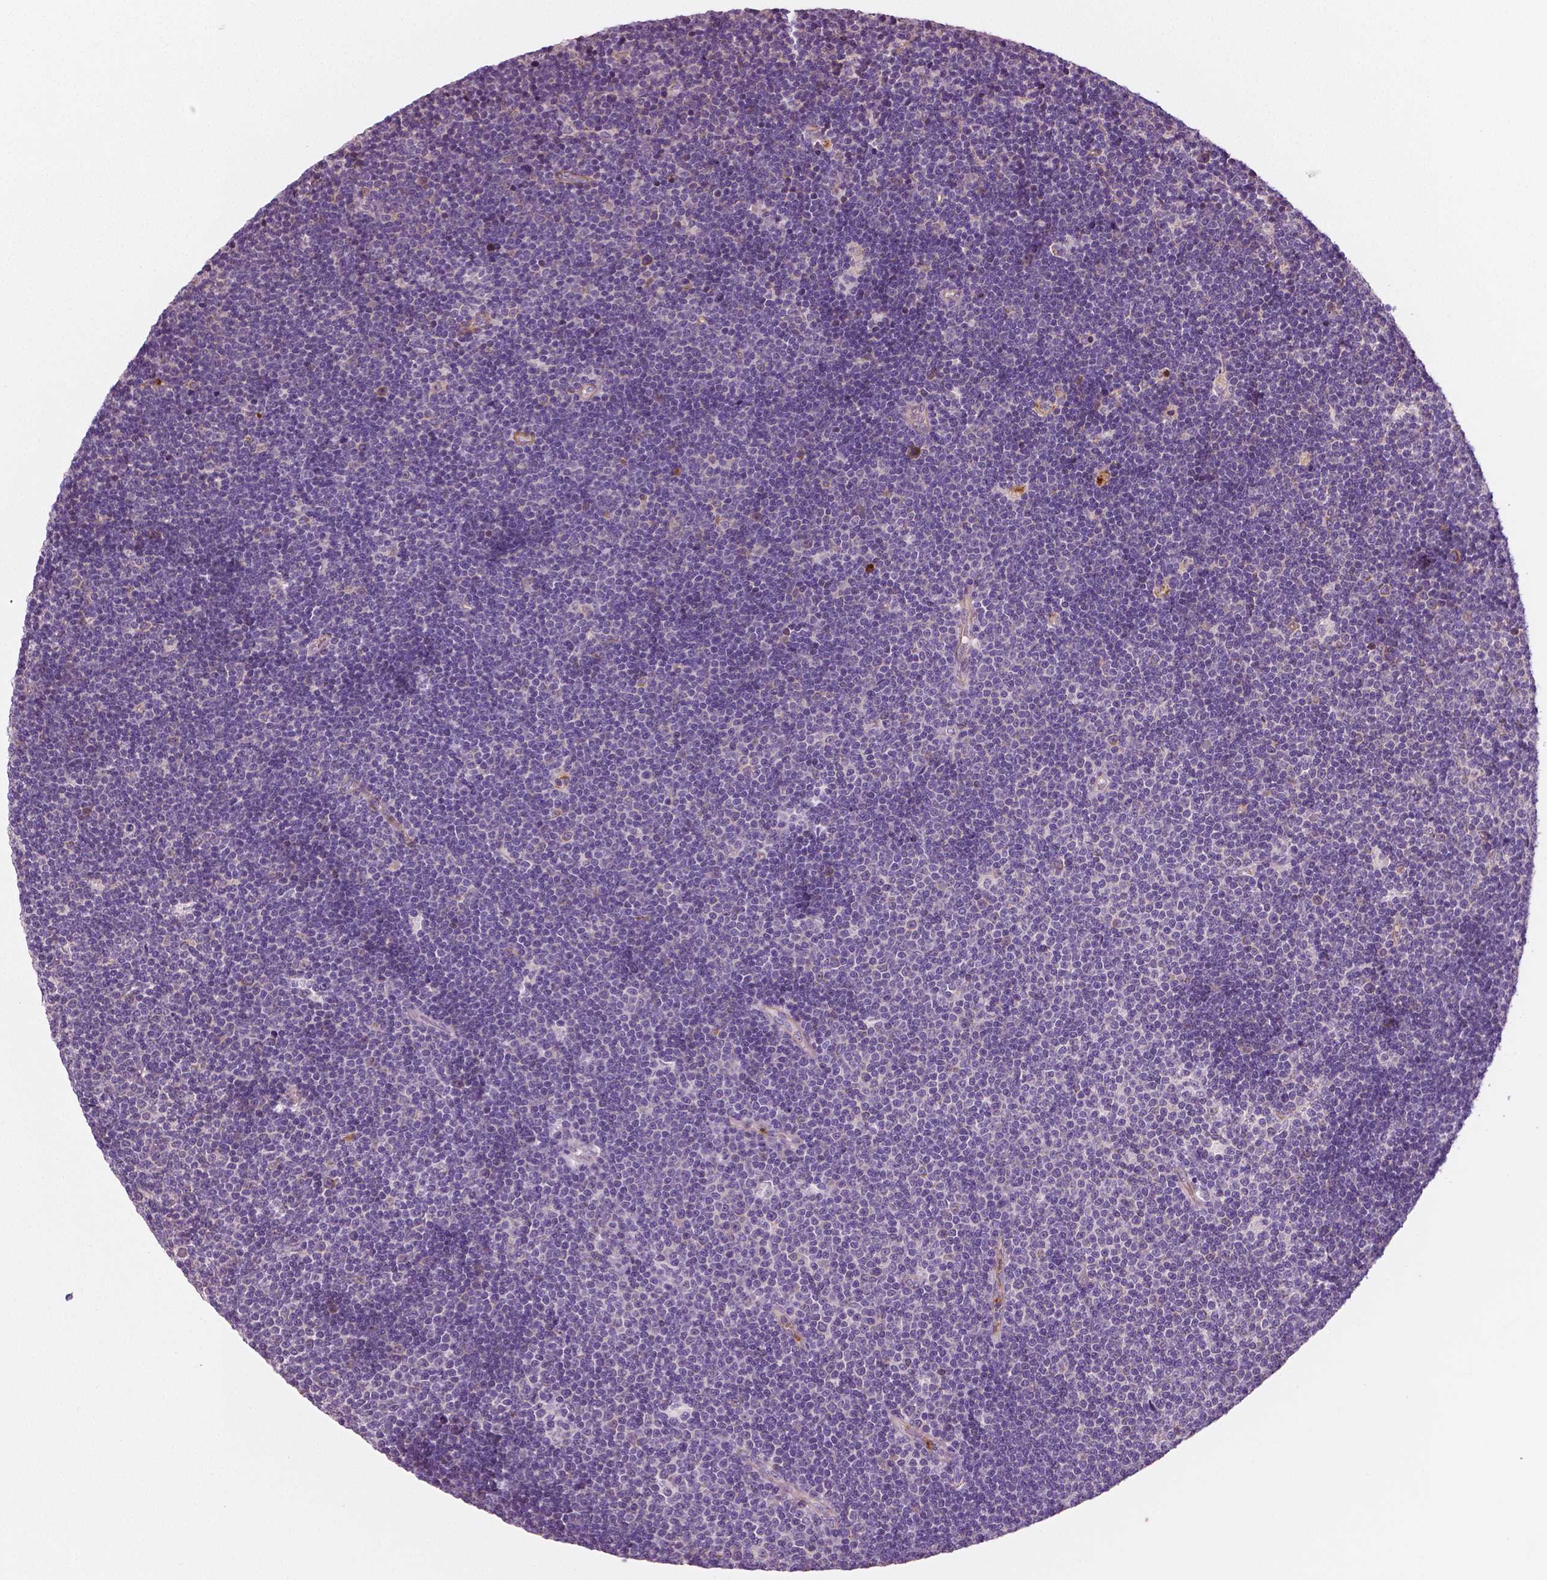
{"staining": {"intensity": "negative", "quantity": "none", "location": "none"}, "tissue": "lymphoma", "cell_type": "Tumor cells", "image_type": "cancer", "snomed": [{"axis": "morphology", "description": "Malignant lymphoma, non-Hodgkin's type, Low grade"}, {"axis": "topography", "description": "Brain"}], "caption": "Immunohistochemical staining of human low-grade malignant lymphoma, non-Hodgkin's type displays no significant staining in tumor cells.", "gene": "PTX3", "patient": {"sex": "female", "age": 66}}